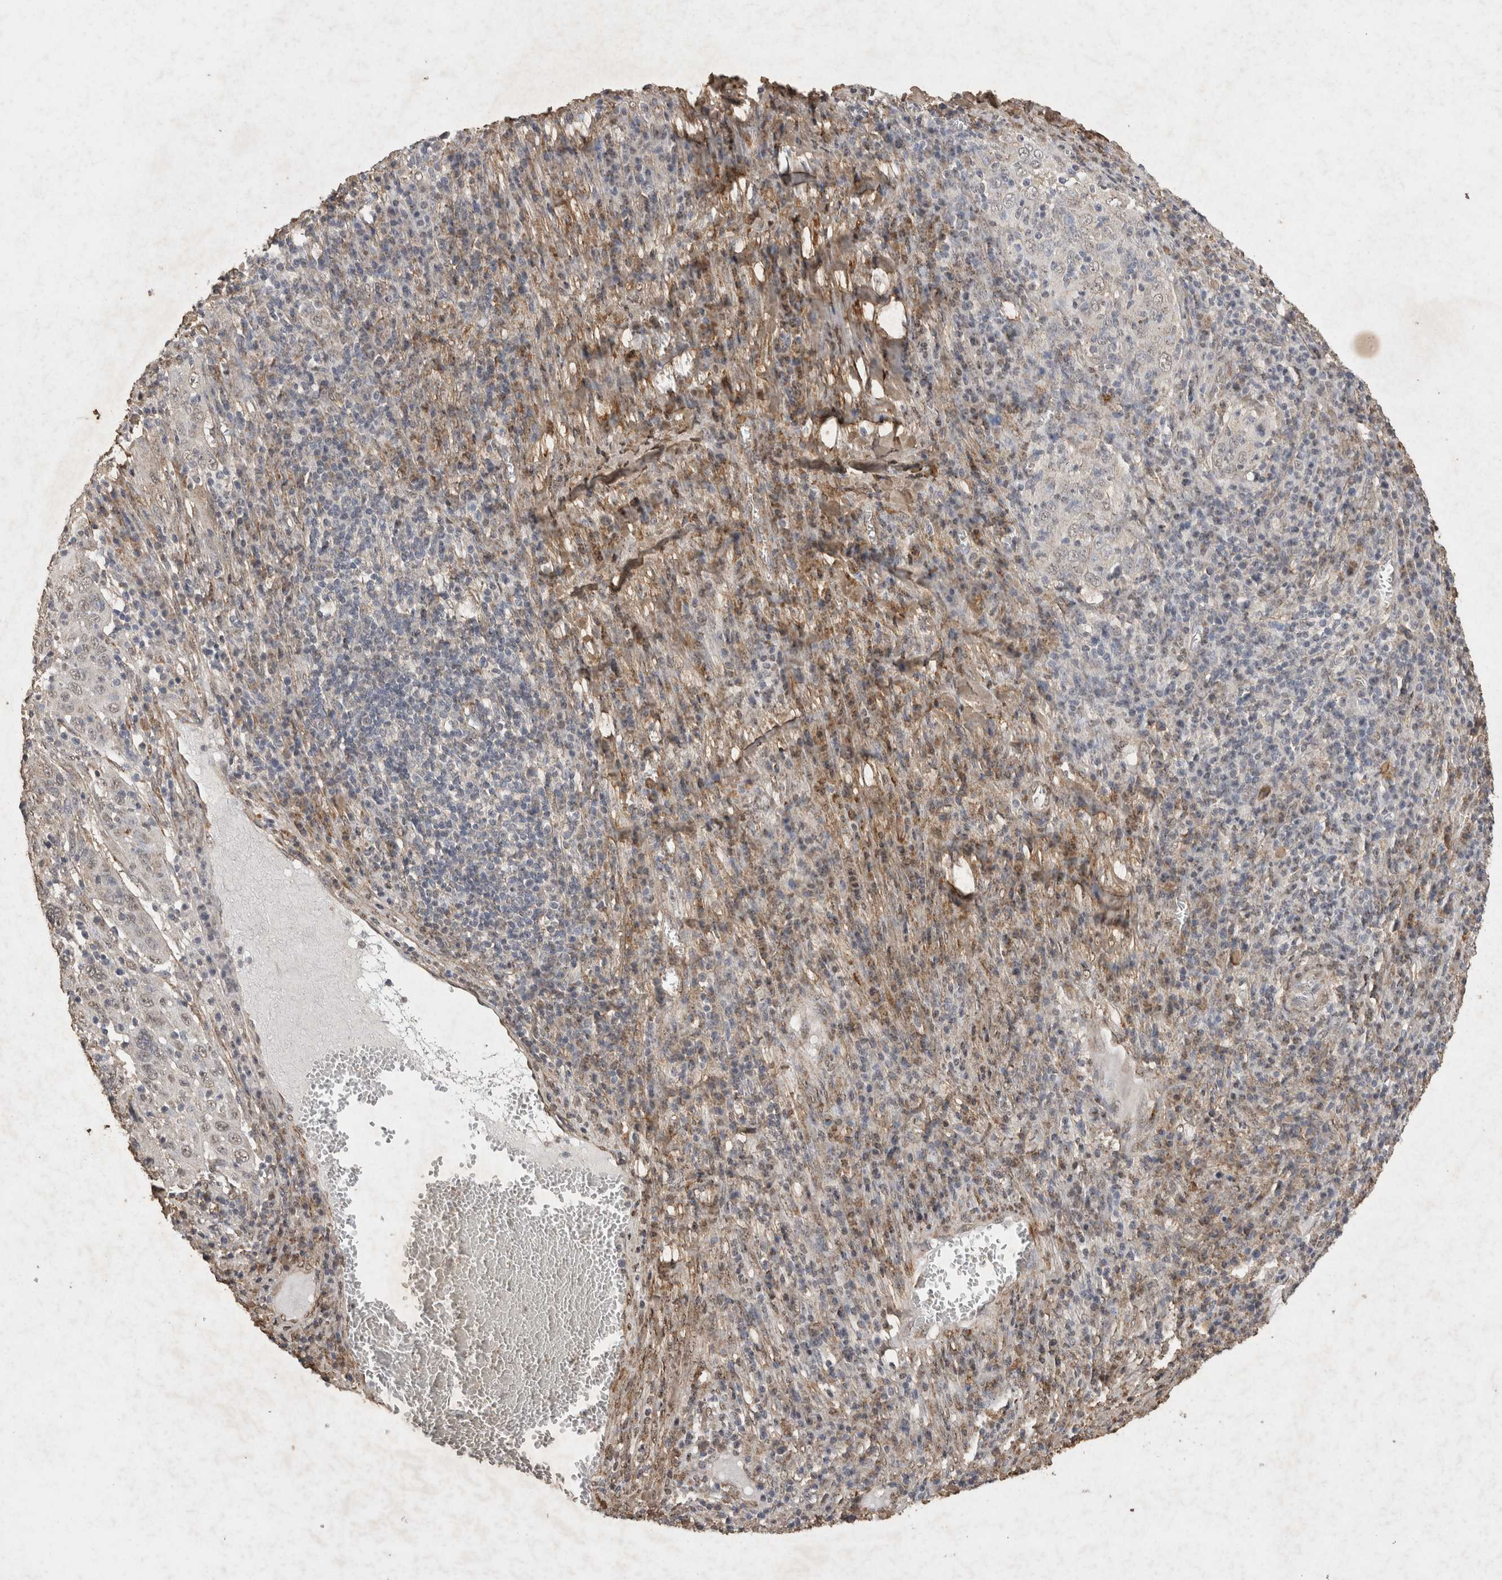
{"staining": {"intensity": "negative", "quantity": "none", "location": "none"}, "tissue": "cervical cancer", "cell_type": "Tumor cells", "image_type": "cancer", "snomed": [{"axis": "morphology", "description": "Squamous cell carcinoma, NOS"}, {"axis": "topography", "description": "Cervix"}], "caption": "Immunohistochemistry (IHC) photomicrograph of squamous cell carcinoma (cervical) stained for a protein (brown), which displays no positivity in tumor cells.", "gene": "C1QTNF5", "patient": {"sex": "female", "age": 46}}